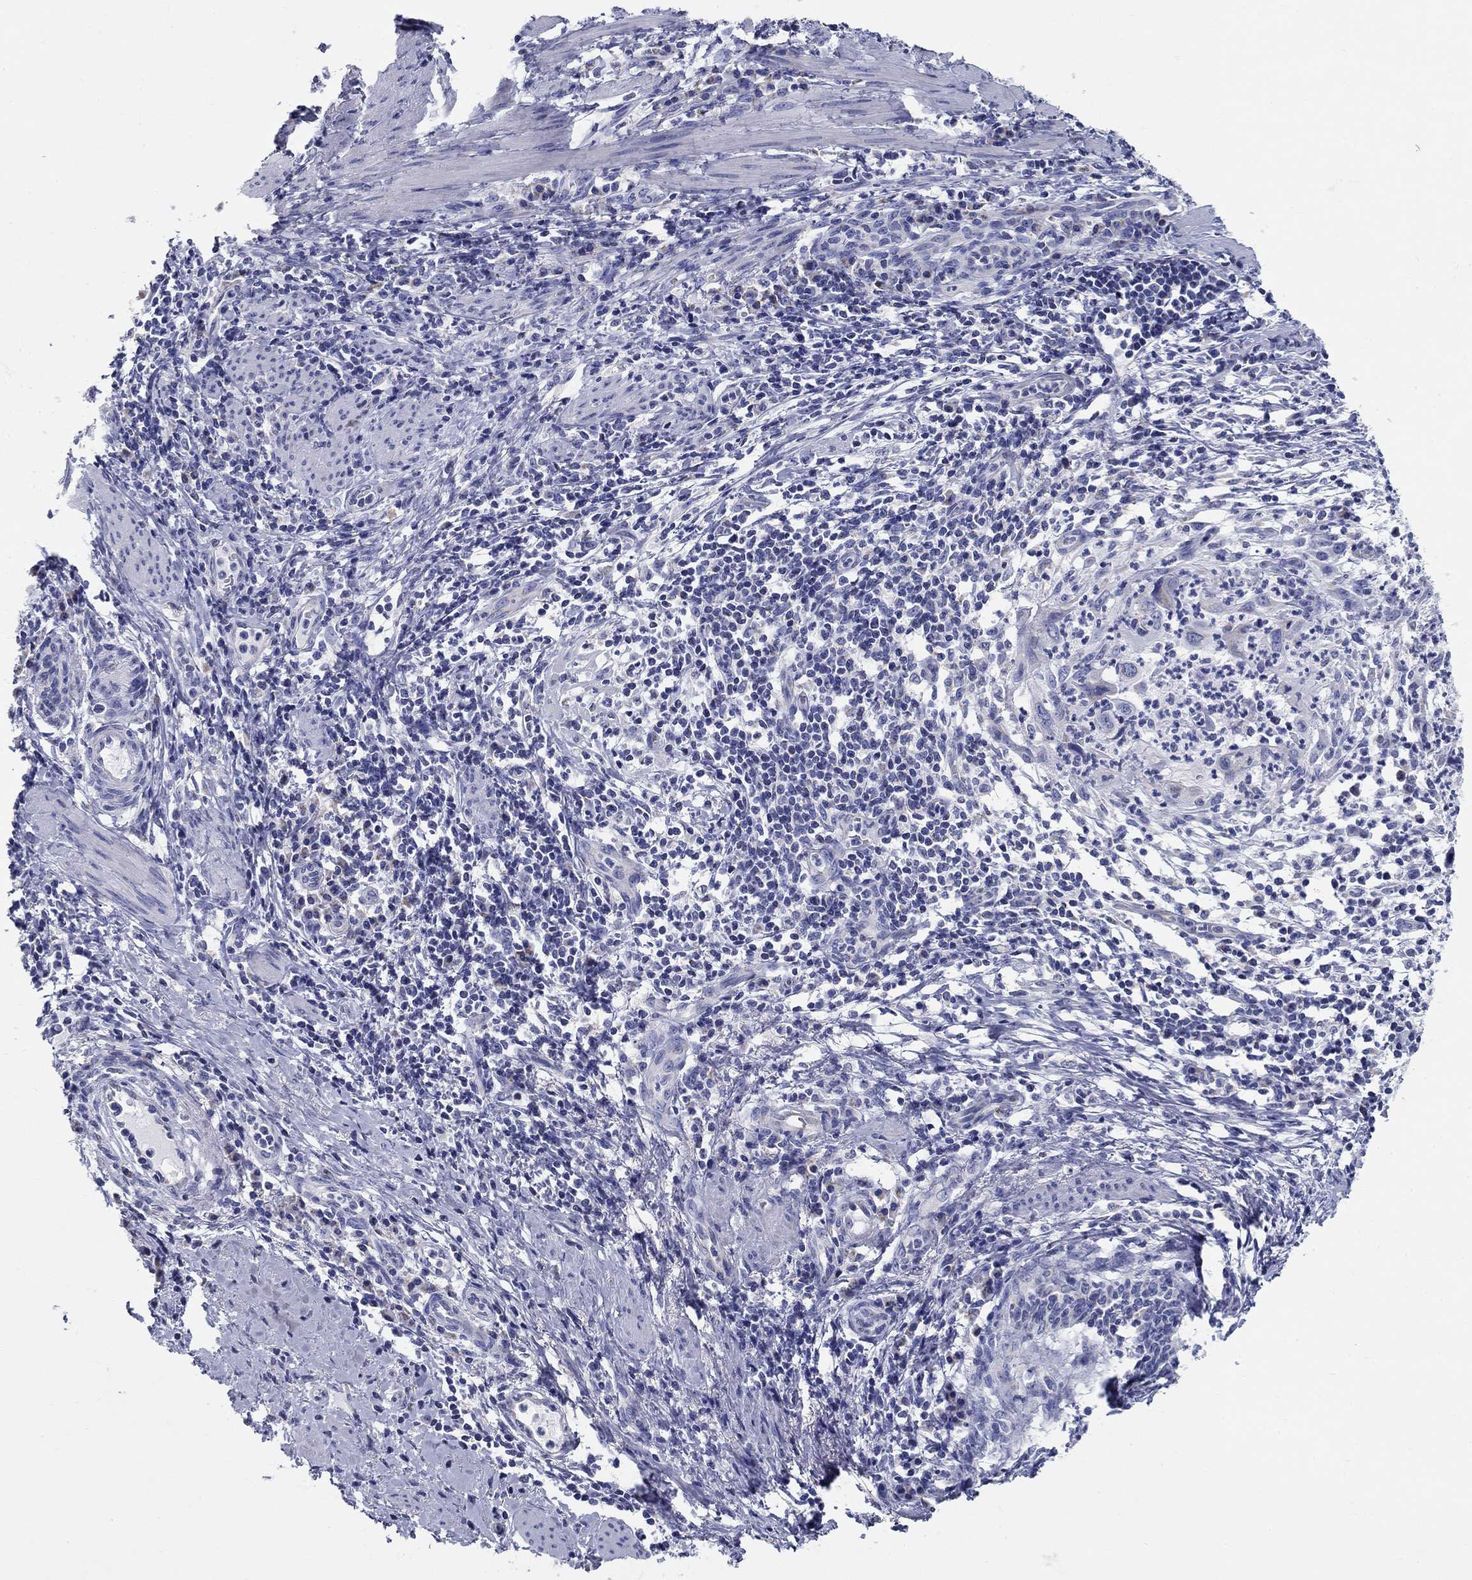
{"staining": {"intensity": "negative", "quantity": "none", "location": "none"}, "tissue": "cervical cancer", "cell_type": "Tumor cells", "image_type": "cancer", "snomed": [{"axis": "morphology", "description": "Squamous cell carcinoma, NOS"}, {"axis": "topography", "description": "Cervix"}], "caption": "Immunohistochemistry (IHC) image of cervical squamous cell carcinoma stained for a protein (brown), which shows no positivity in tumor cells.", "gene": "UPB1", "patient": {"sex": "female", "age": 26}}